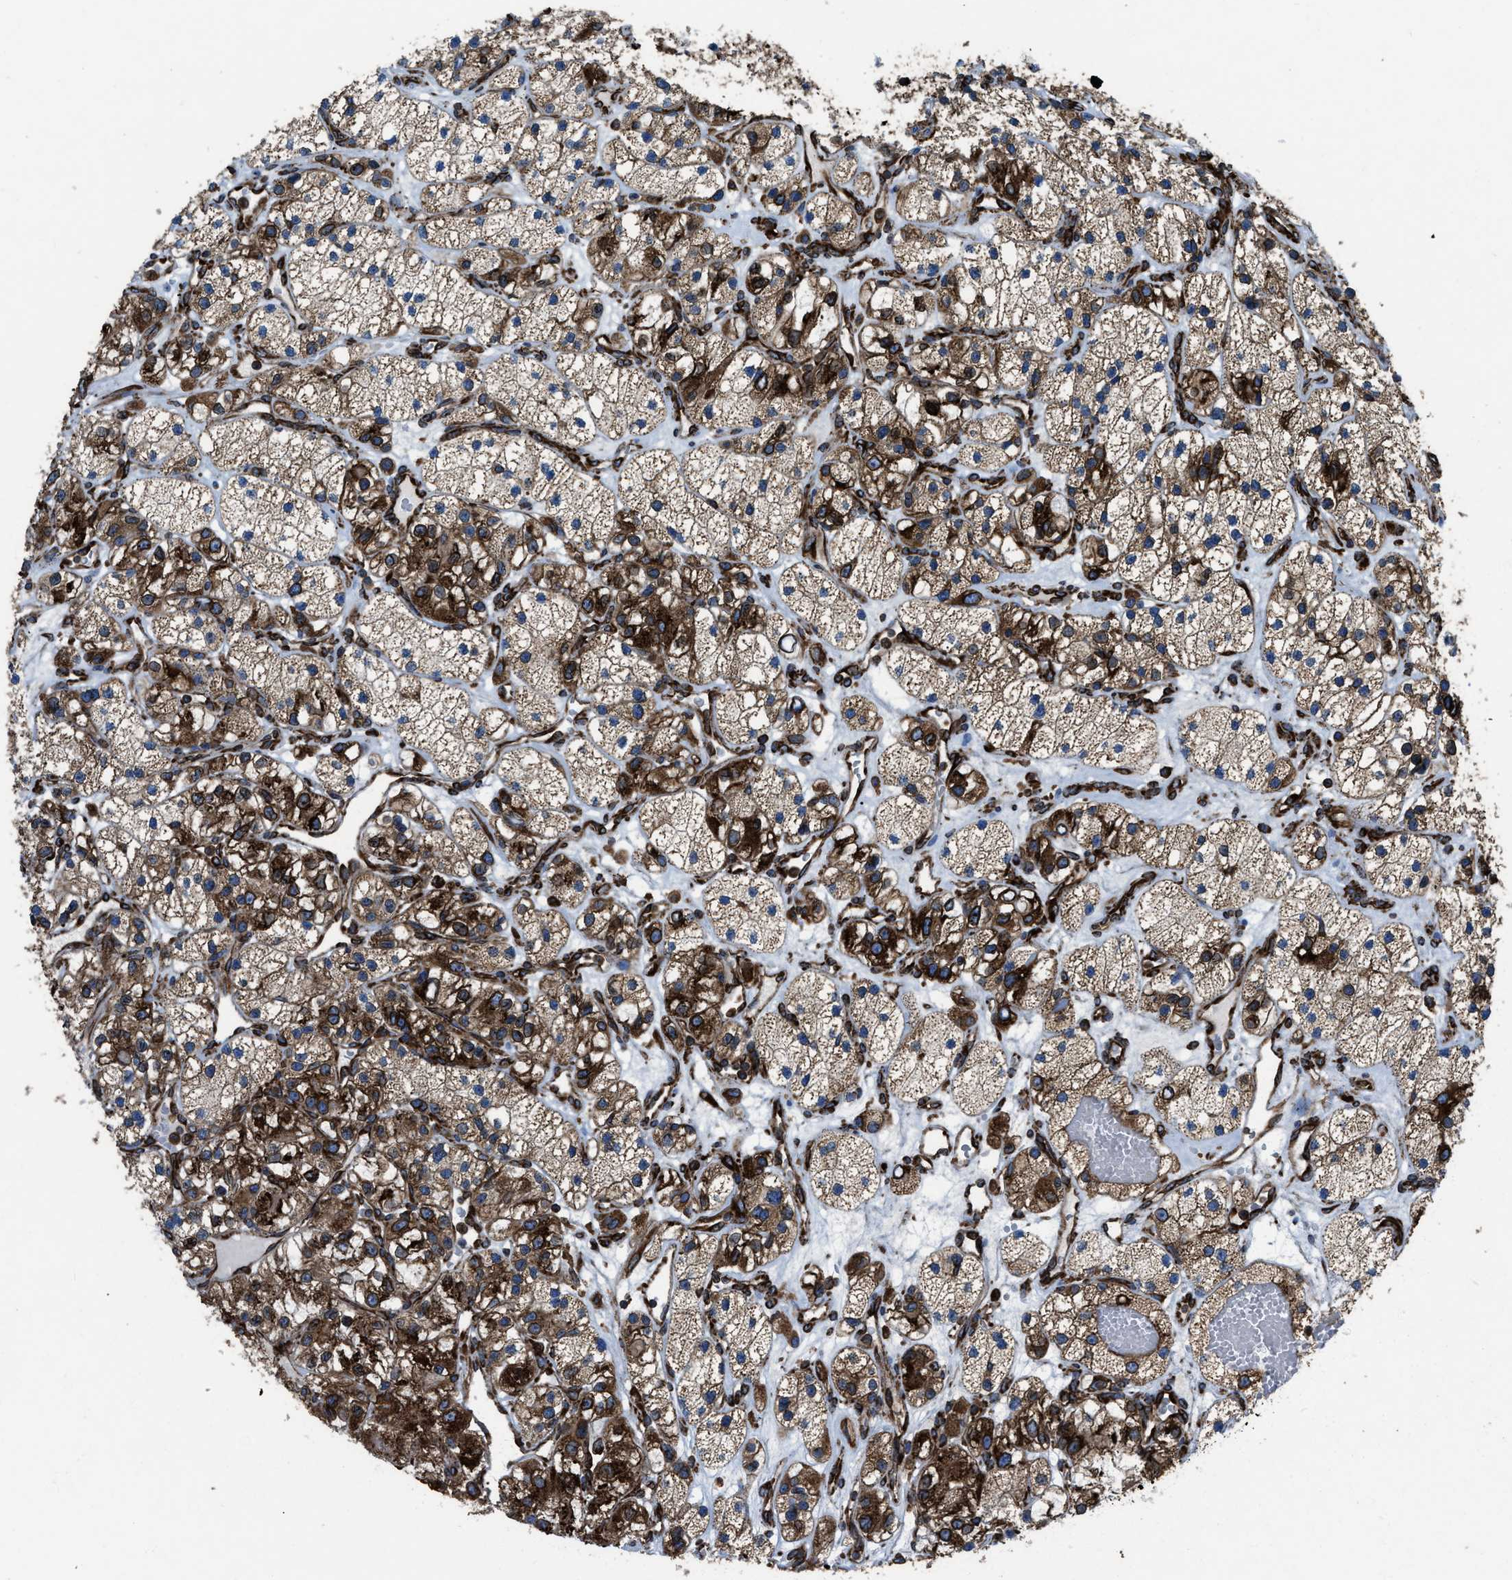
{"staining": {"intensity": "strong", "quantity": ">75%", "location": "cytoplasmic/membranous"}, "tissue": "renal cancer", "cell_type": "Tumor cells", "image_type": "cancer", "snomed": [{"axis": "morphology", "description": "Adenocarcinoma, NOS"}, {"axis": "topography", "description": "Kidney"}], "caption": "Renal cancer stained with a brown dye reveals strong cytoplasmic/membranous positive positivity in approximately >75% of tumor cells.", "gene": "CAPRIN1", "patient": {"sex": "female", "age": 57}}